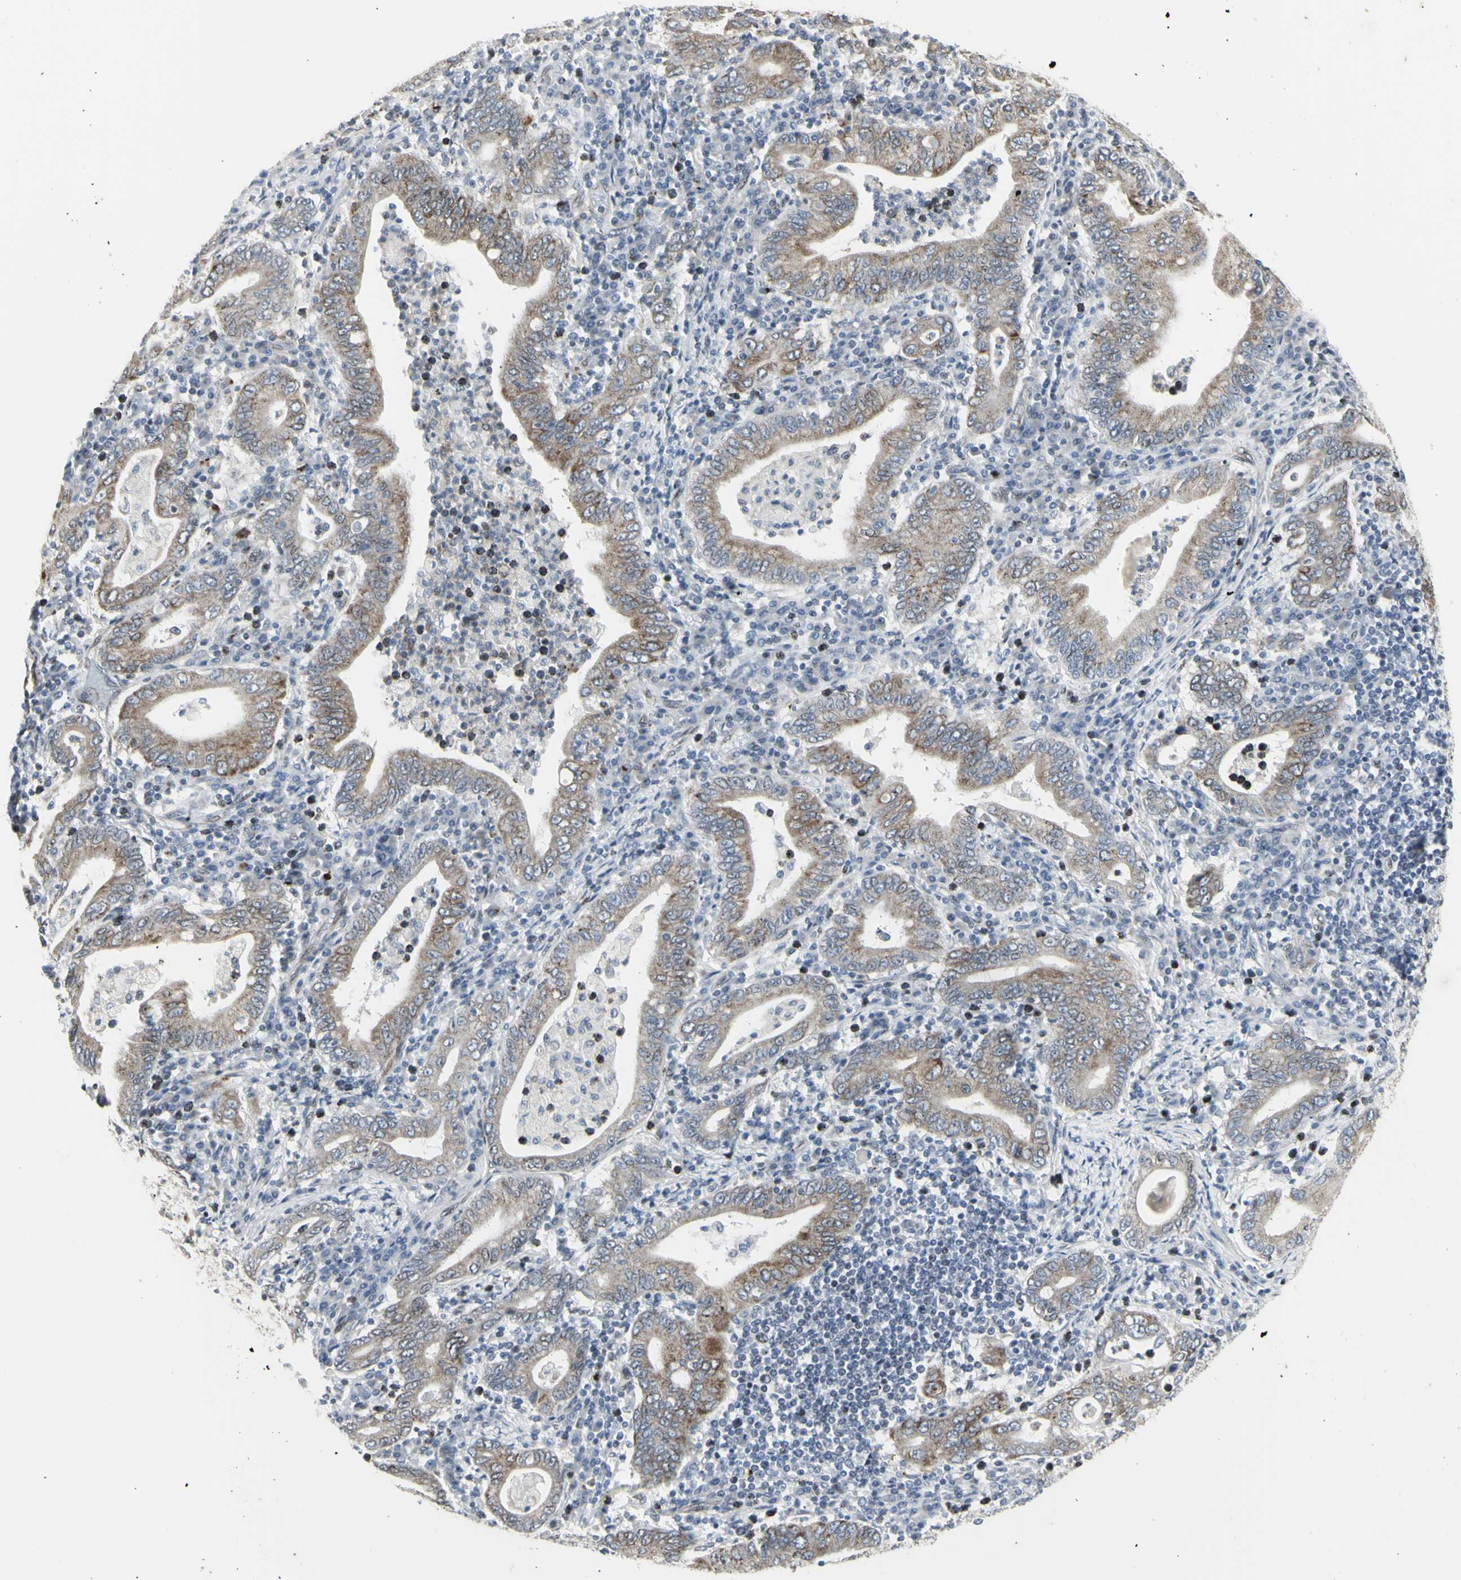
{"staining": {"intensity": "weak", "quantity": ">75%", "location": "cytoplasmic/membranous"}, "tissue": "stomach cancer", "cell_type": "Tumor cells", "image_type": "cancer", "snomed": [{"axis": "morphology", "description": "Normal tissue, NOS"}, {"axis": "morphology", "description": "Adenocarcinoma, NOS"}, {"axis": "topography", "description": "Esophagus"}, {"axis": "topography", "description": "Stomach, upper"}, {"axis": "topography", "description": "Peripheral nerve tissue"}], "caption": "Protein expression analysis of stomach cancer (adenocarcinoma) exhibits weak cytoplasmic/membranous expression in approximately >75% of tumor cells. Ihc stains the protein of interest in brown and the nuclei are stained blue.", "gene": "DHRS7B", "patient": {"sex": "male", "age": 62}}